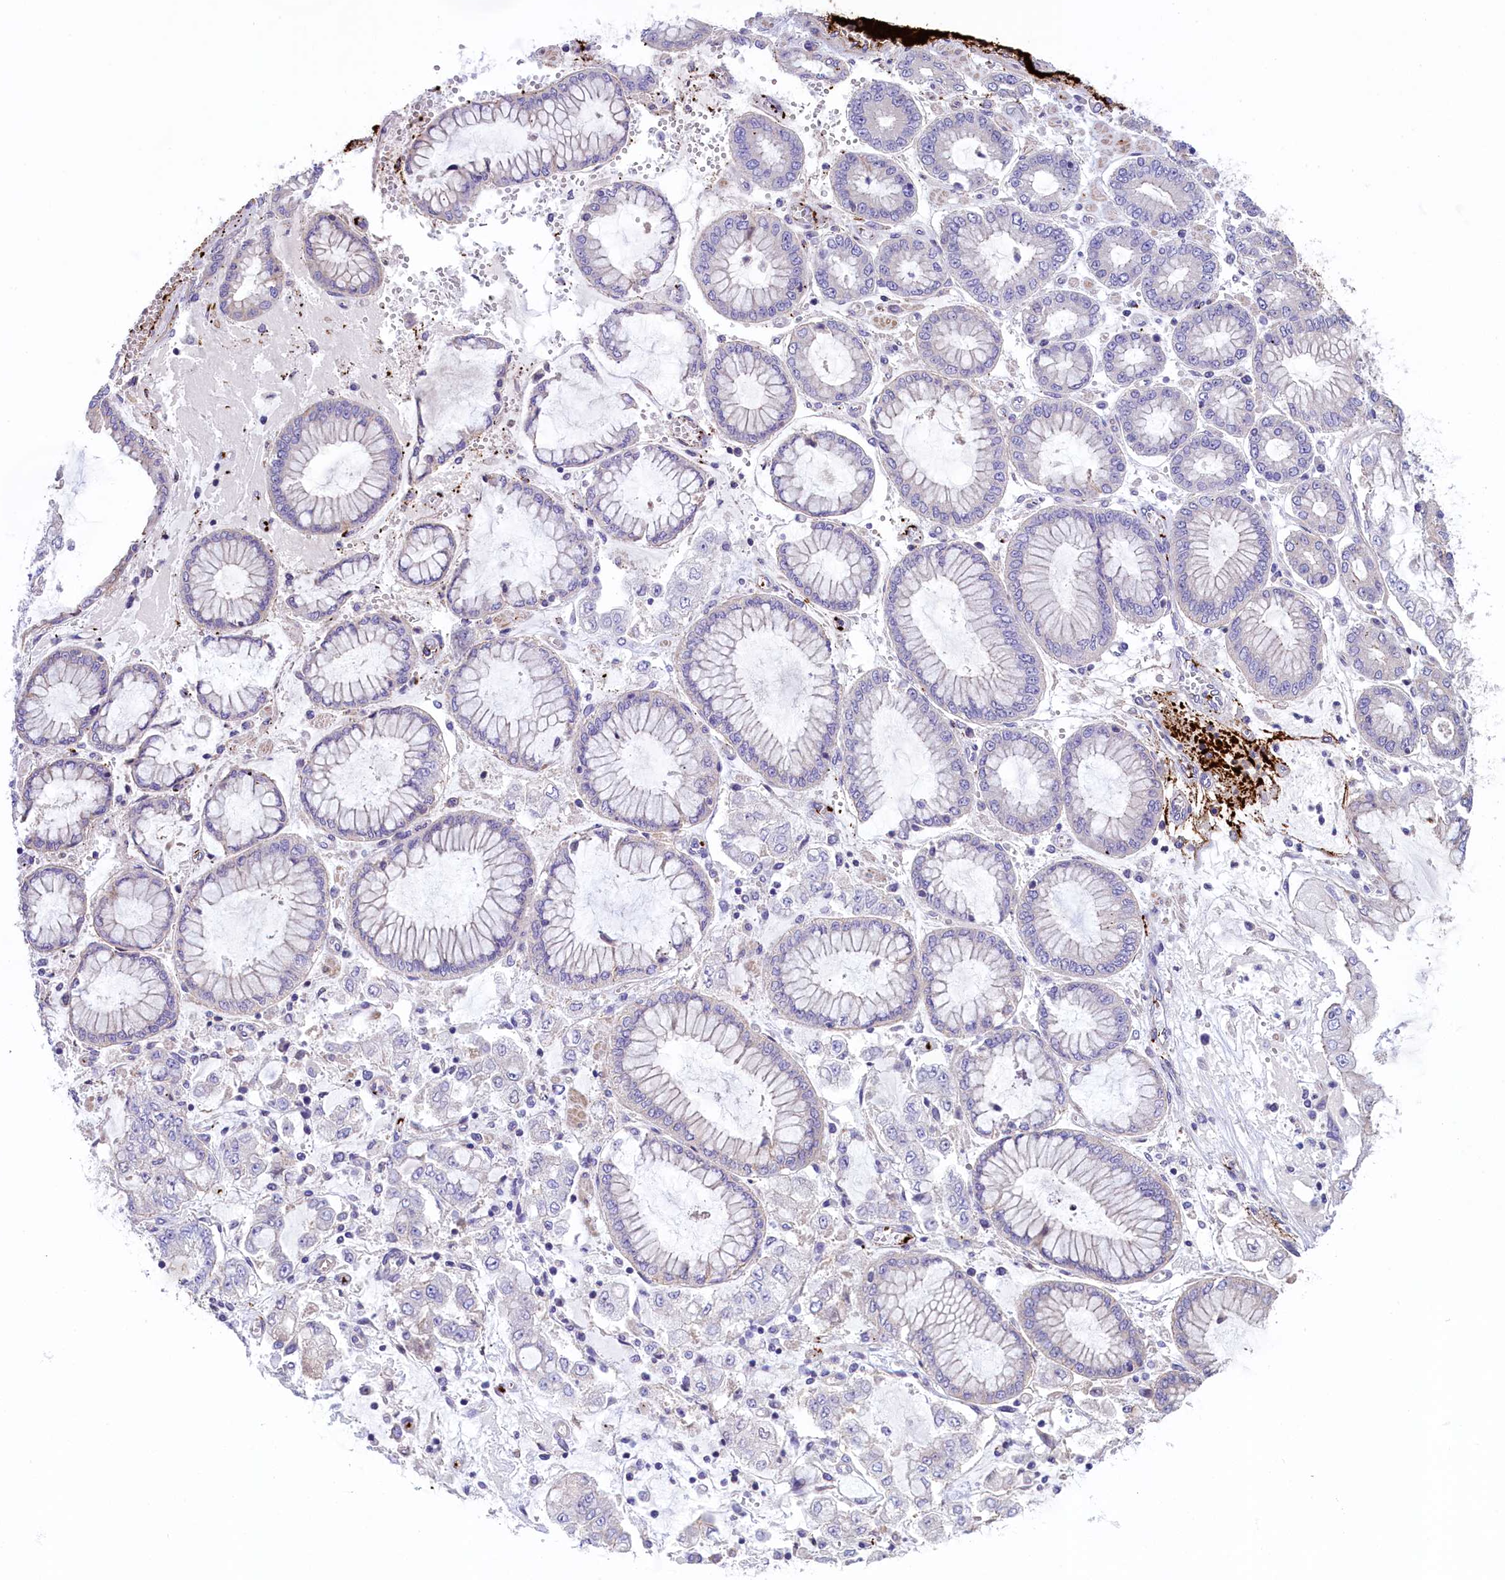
{"staining": {"intensity": "negative", "quantity": "none", "location": "none"}, "tissue": "stomach cancer", "cell_type": "Tumor cells", "image_type": "cancer", "snomed": [{"axis": "morphology", "description": "Adenocarcinoma, NOS"}, {"axis": "topography", "description": "Stomach"}], "caption": "DAB immunohistochemical staining of adenocarcinoma (stomach) reveals no significant staining in tumor cells.", "gene": "HEATR3", "patient": {"sex": "male", "age": 76}}